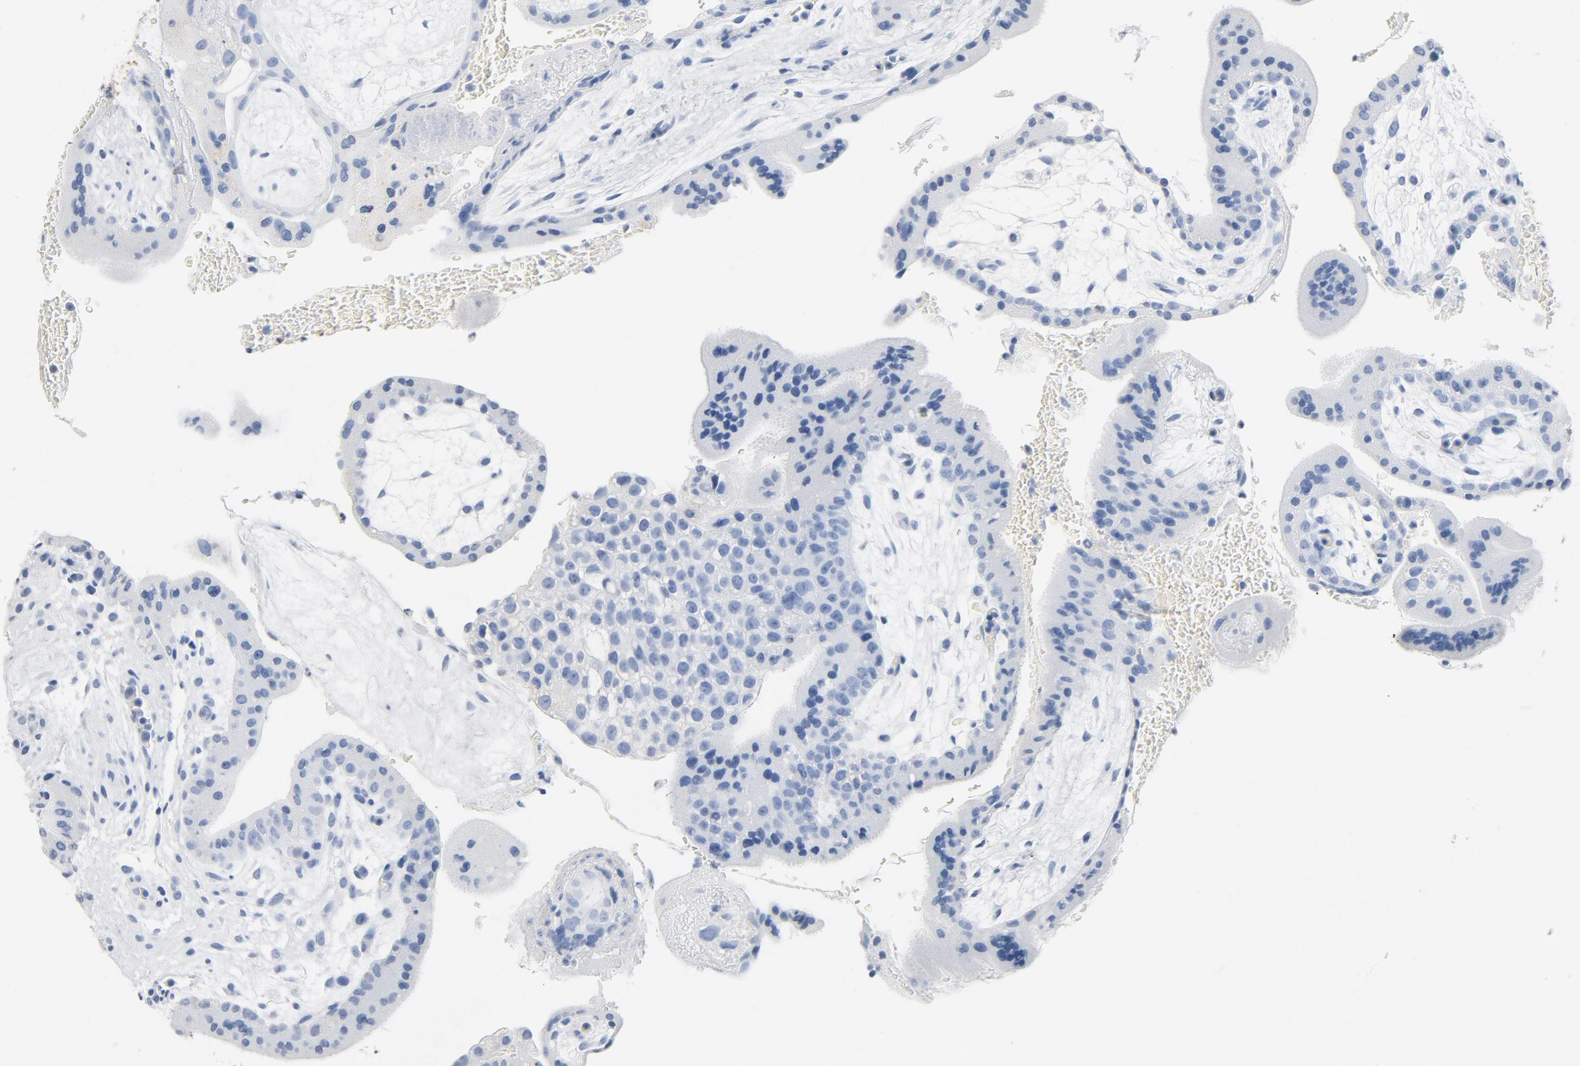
{"staining": {"intensity": "negative", "quantity": "none", "location": "none"}, "tissue": "placenta", "cell_type": "Decidual cells", "image_type": "normal", "snomed": [{"axis": "morphology", "description": "Normal tissue, NOS"}, {"axis": "topography", "description": "Placenta"}], "caption": "Image shows no protein expression in decidual cells of unremarkable placenta.", "gene": "PTPRB", "patient": {"sex": "female", "age": 35}}